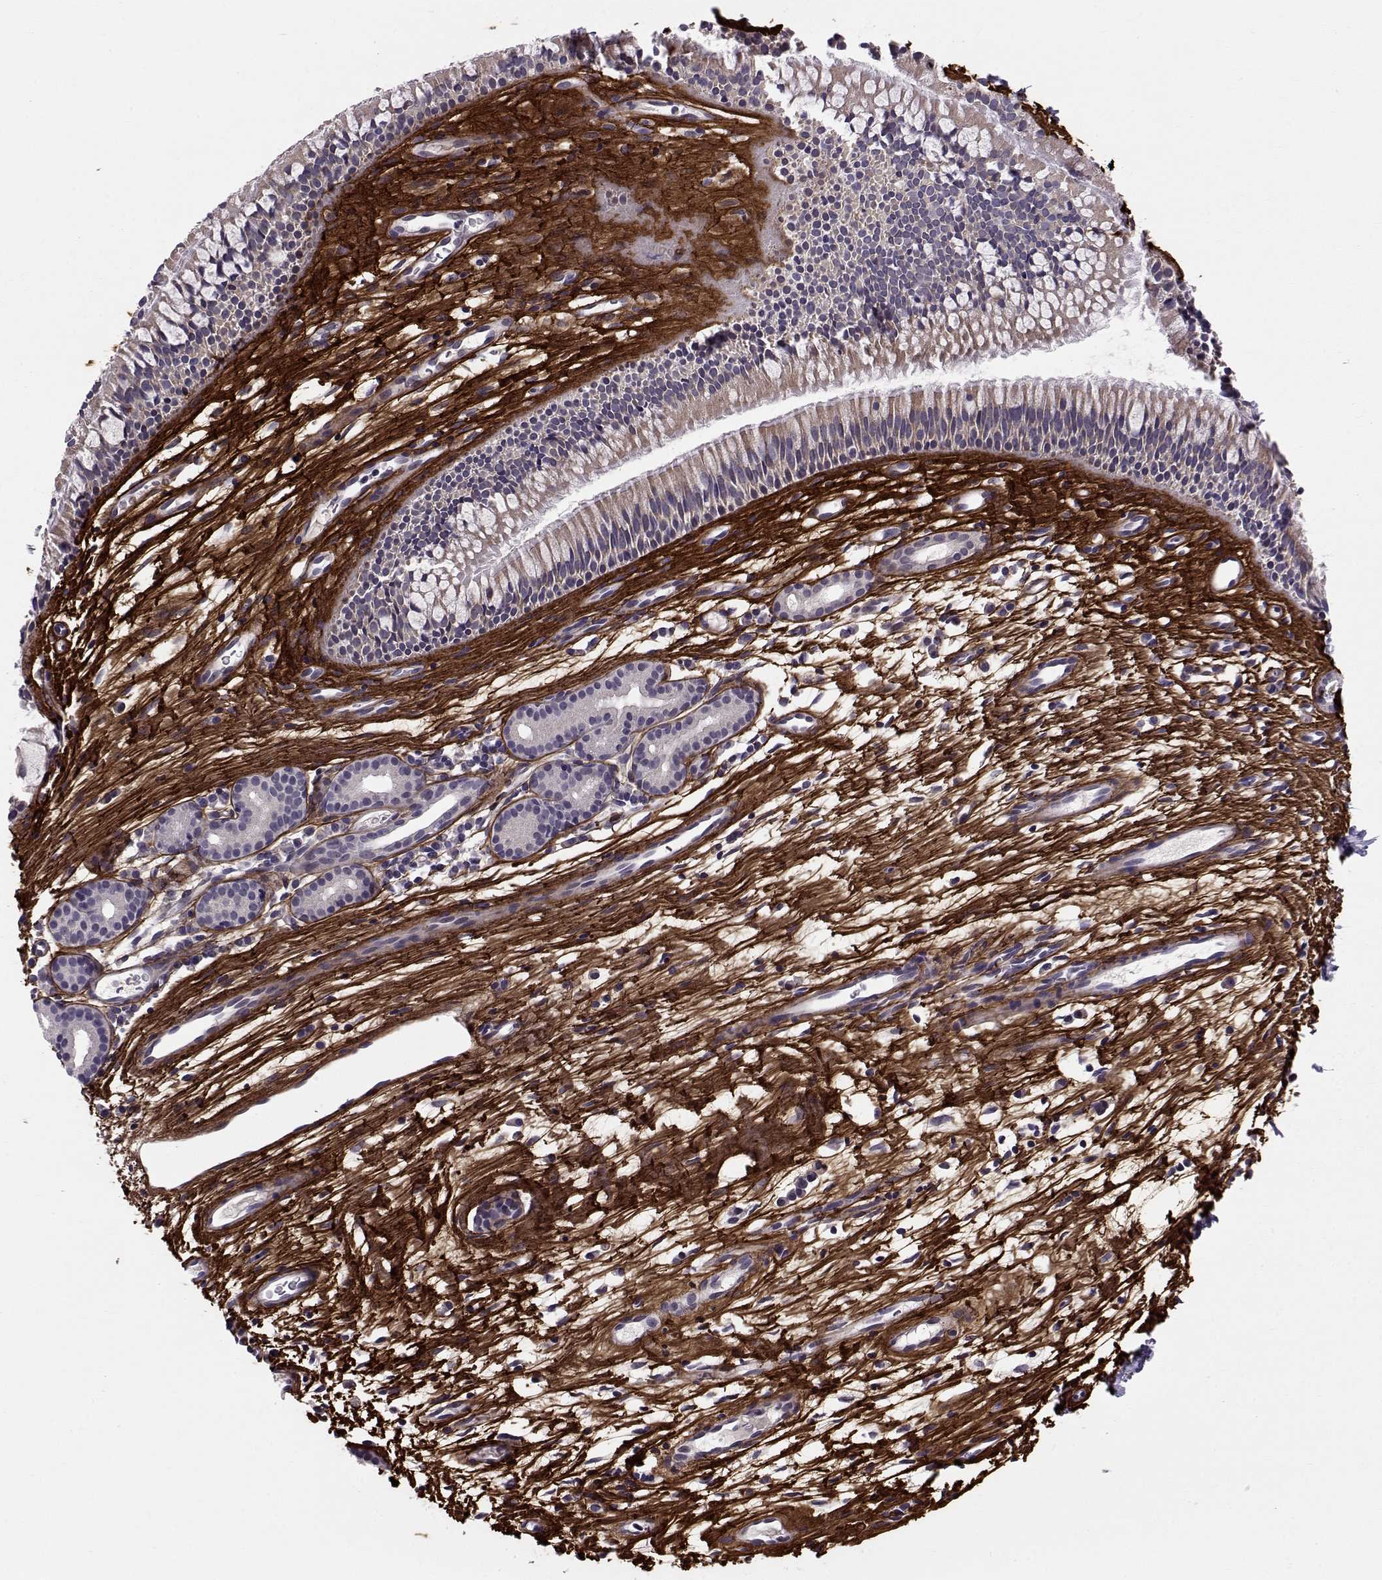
{"staining": {"intensity": "moderate", "quantity": "<25%", "location": "cytoplasmic/membranous"}, "tissue": "nasopharynx", "cell_type": "Respiratory epithelial cells", "image_type": "normal", "snomed": [{"axis": "morphology", "description": "Normal tissue, NOS"}, {"axis": "topography", "description": "Nasopharynx"}], "caption": "Nasopharynx stained with IHC demonstrates moderate cytoplasmic/membranous positivity in approximately <25% of respiratory epithelial cells.", "gene": "PEX5L", "patient": {"sex": "male", "age": 51}}